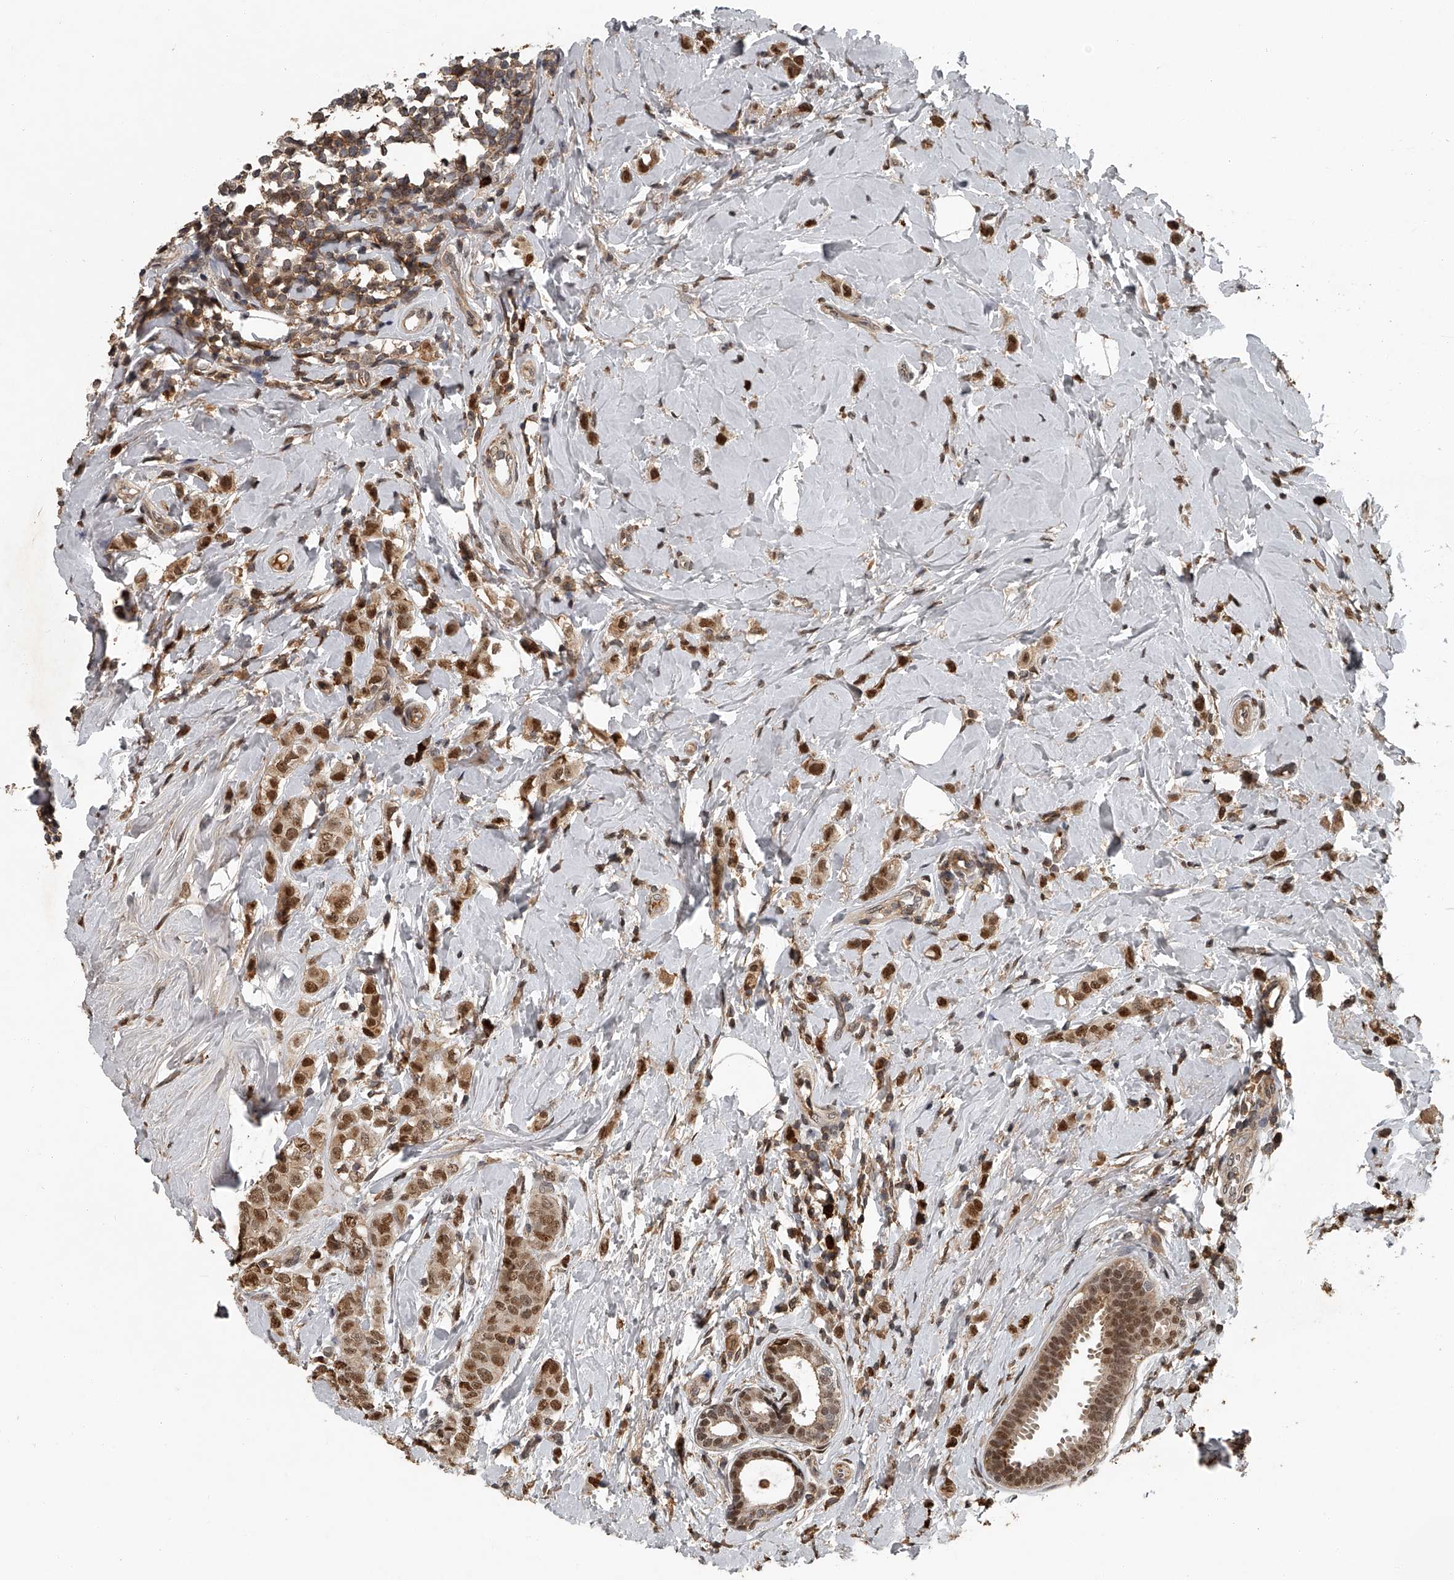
{"staining": {"intensity": "strong", "quantity": ">75%", "location": "cytoplasmic/membranous,nuclear"}, "tissue": "breast cancer", "cell_type": "Tumor cells", "image_type": "cancer", "snomed": [{"axis": "morphology", "description": "Lobular carcinoma"}, {"axis": "topography", "description": "Breast"}], "caption": "Immunohistochemistry of human breast cancer exhibits high levels of strong cytoplasmic/membranous and nuclear positivity in about >75% of tumor cells.", "gene": "PLEKHG1", "patient": {"sex": "female", "age": 47}}